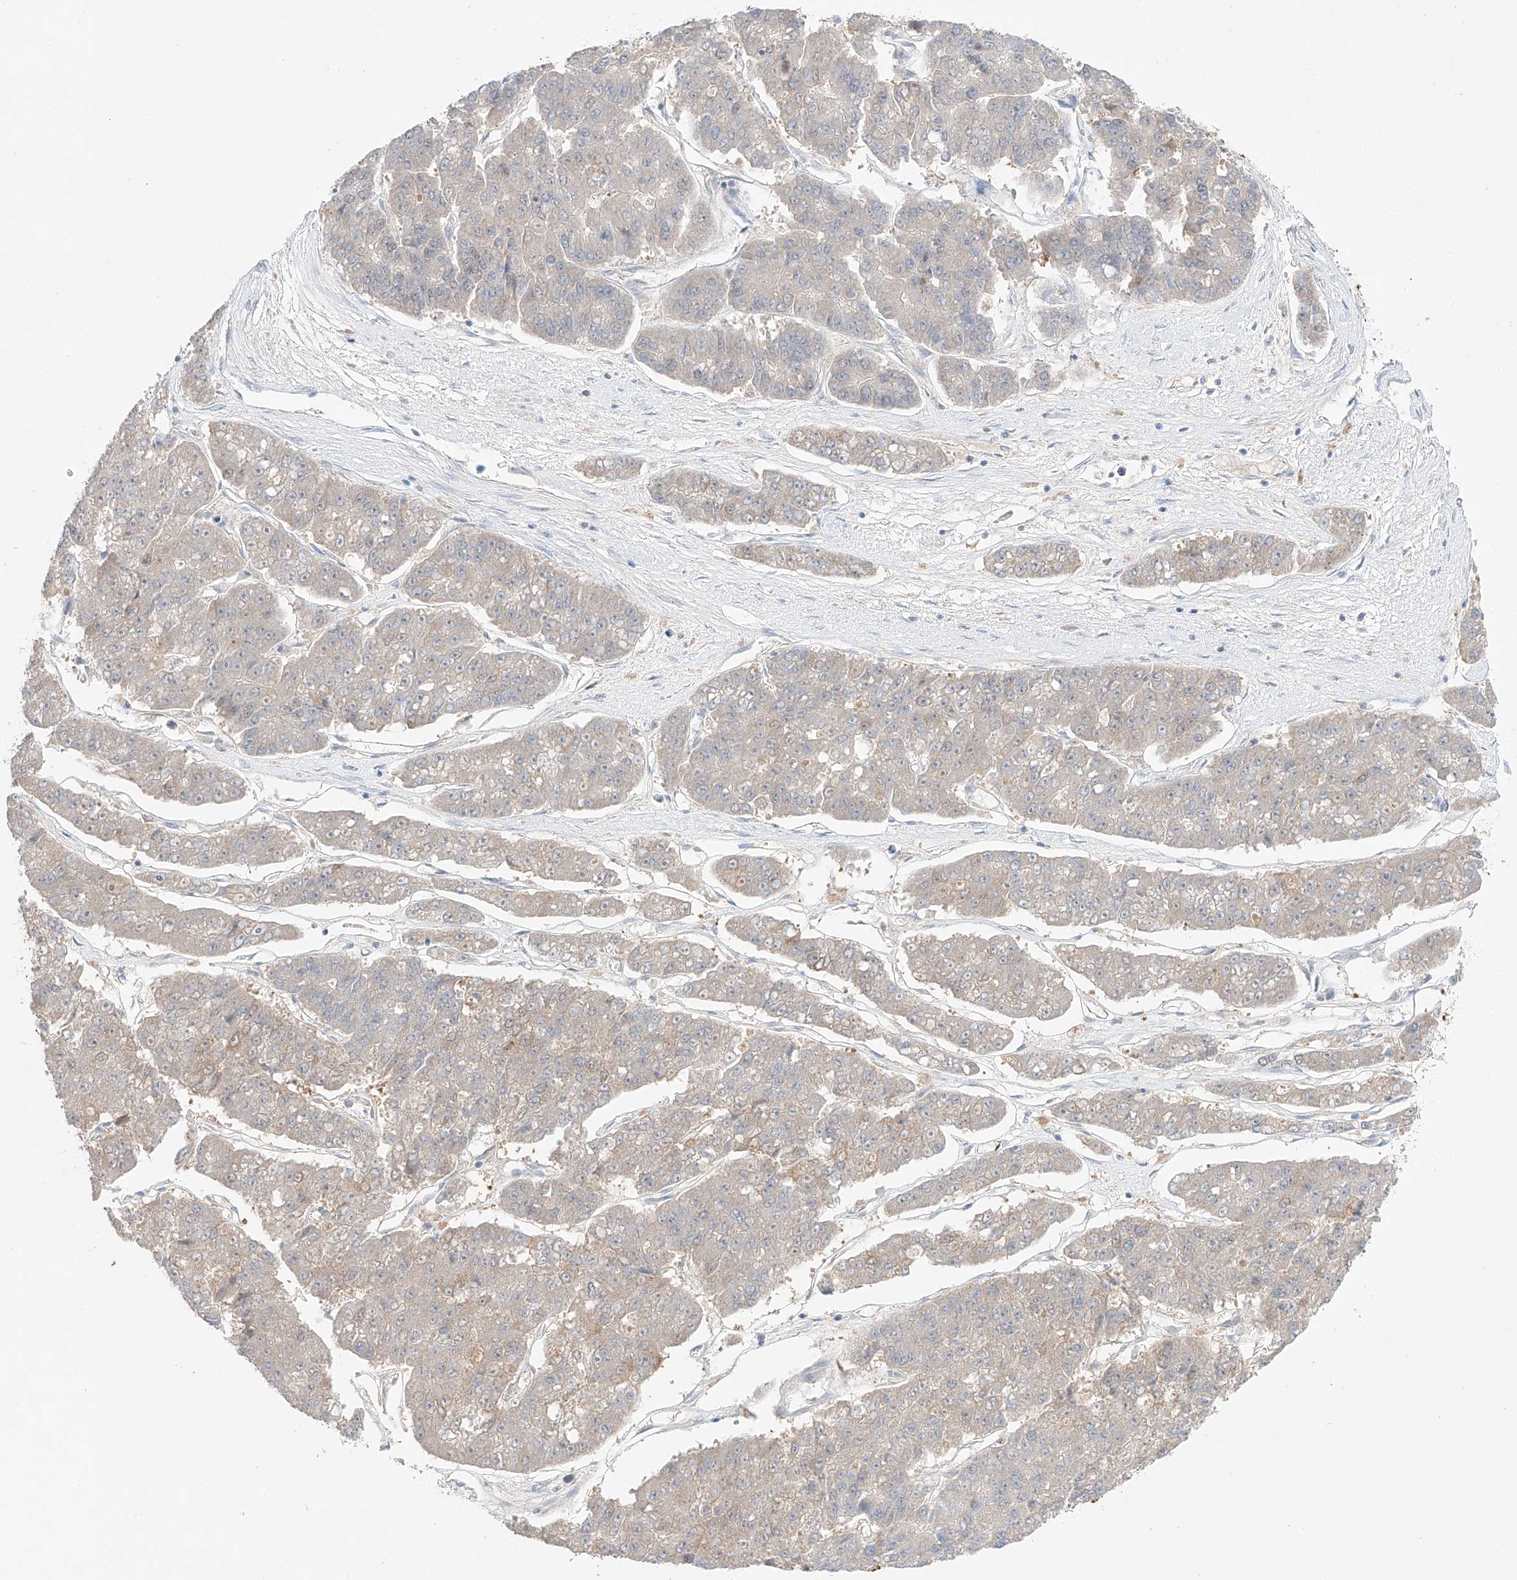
{"staining": {"intensity": "weak", "quantity": "<25%", "location": "cytoplasmic/membranous"}, "tissue": "pancreatic cancer", "cell_type": "Tumor cells", "image_type": "cancer", "snomed": [{"axis": "morphology", "description": "Adenocarcinoma, NOS"}, {"axis": "topography", "description": "Pancreas"}], "caption": "IHC image of human pancreatic cancer (adenocarcinoma) stained for a protein (brown), which shows no expression in tumor cells. Brightfield microscopy of immunohistochemistry (IHC) stained with DAB (3,3'-diaminobenzidine) (brown) and hematoxylin (blue), captured at high magnification.", "gene": "APIP", "patient": {"sex": "male", "age": 50}}